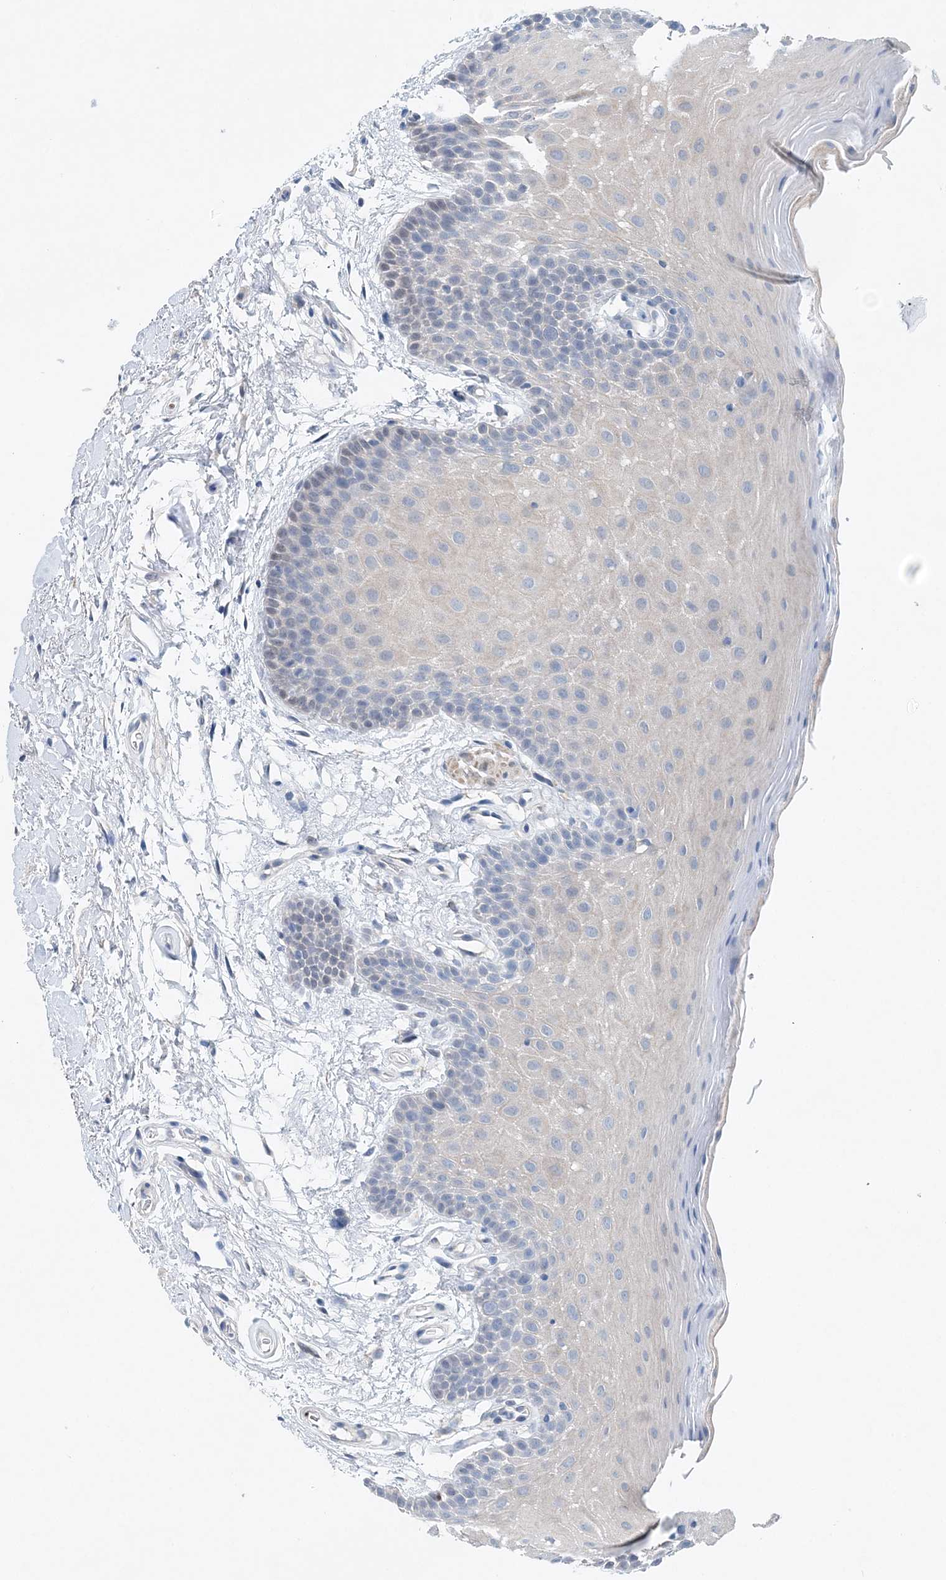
{"staining": {"intensity": "negative", "quantity": "none", "location": "none"}, "tissue": "oral mucosa", "cell_type": "Squamous epithelial cells", "image_type": "normal", "snomed": [{"axis": "morphology", "description": "Normal tissue, NOS"}, {"axis": "topography", "description": "Oral tissue"}], "caption": "The immunohistochemistry (IHC) photomicrograph has no significant staining in squamous epithelial cells of oral mucosa. The staining was performed using DAB to visualize the protein expression in brown, while the nuclei were stained in blue with hematoxylin (Magnification: 20x).", "gene": "PFN2", "patient": {"sex": "male", "age": 62}}